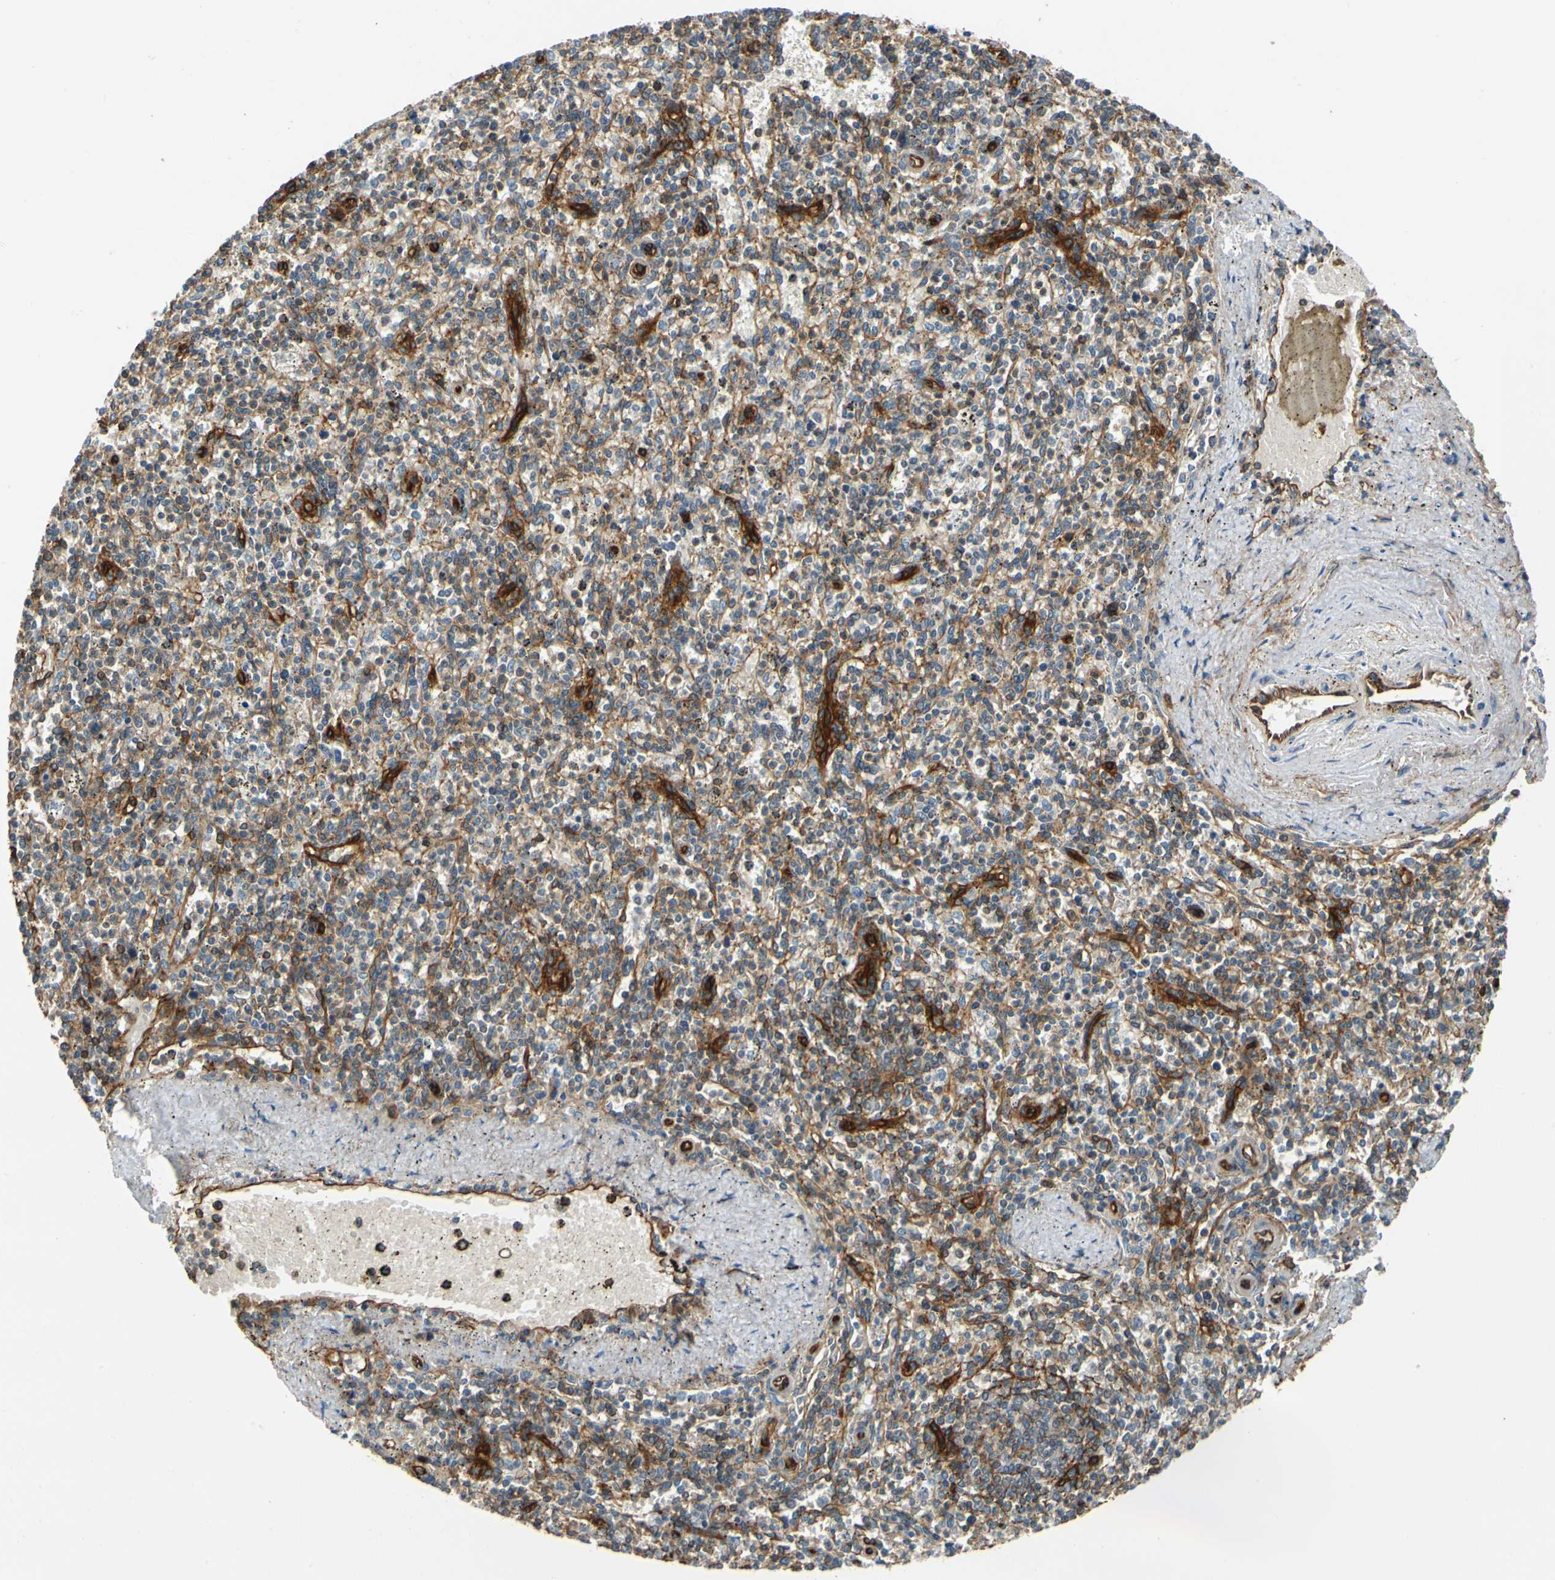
{"staining": {"intensity": "moderate", "quantity": "25%-75%", "location": "cytoplasmic/membranous"}, "tissue": "spleen", "cell_type": "Cells in red pulp", "image_type": "normal", "snomed": [{"axis": "morphology", "description": "Normal tissue, NOS"}, {"axis": "topography", "description": "Spleen"}], "caption": "Approximately 25%-75% of cells in red pulp in benign human spleen reveal moderate cytoplasmic/membranous protein positivity as visualized by brown immunohistochemical staining.", "gene": "SPTAN1", "patient": {"sex": "male", "age": 72}}